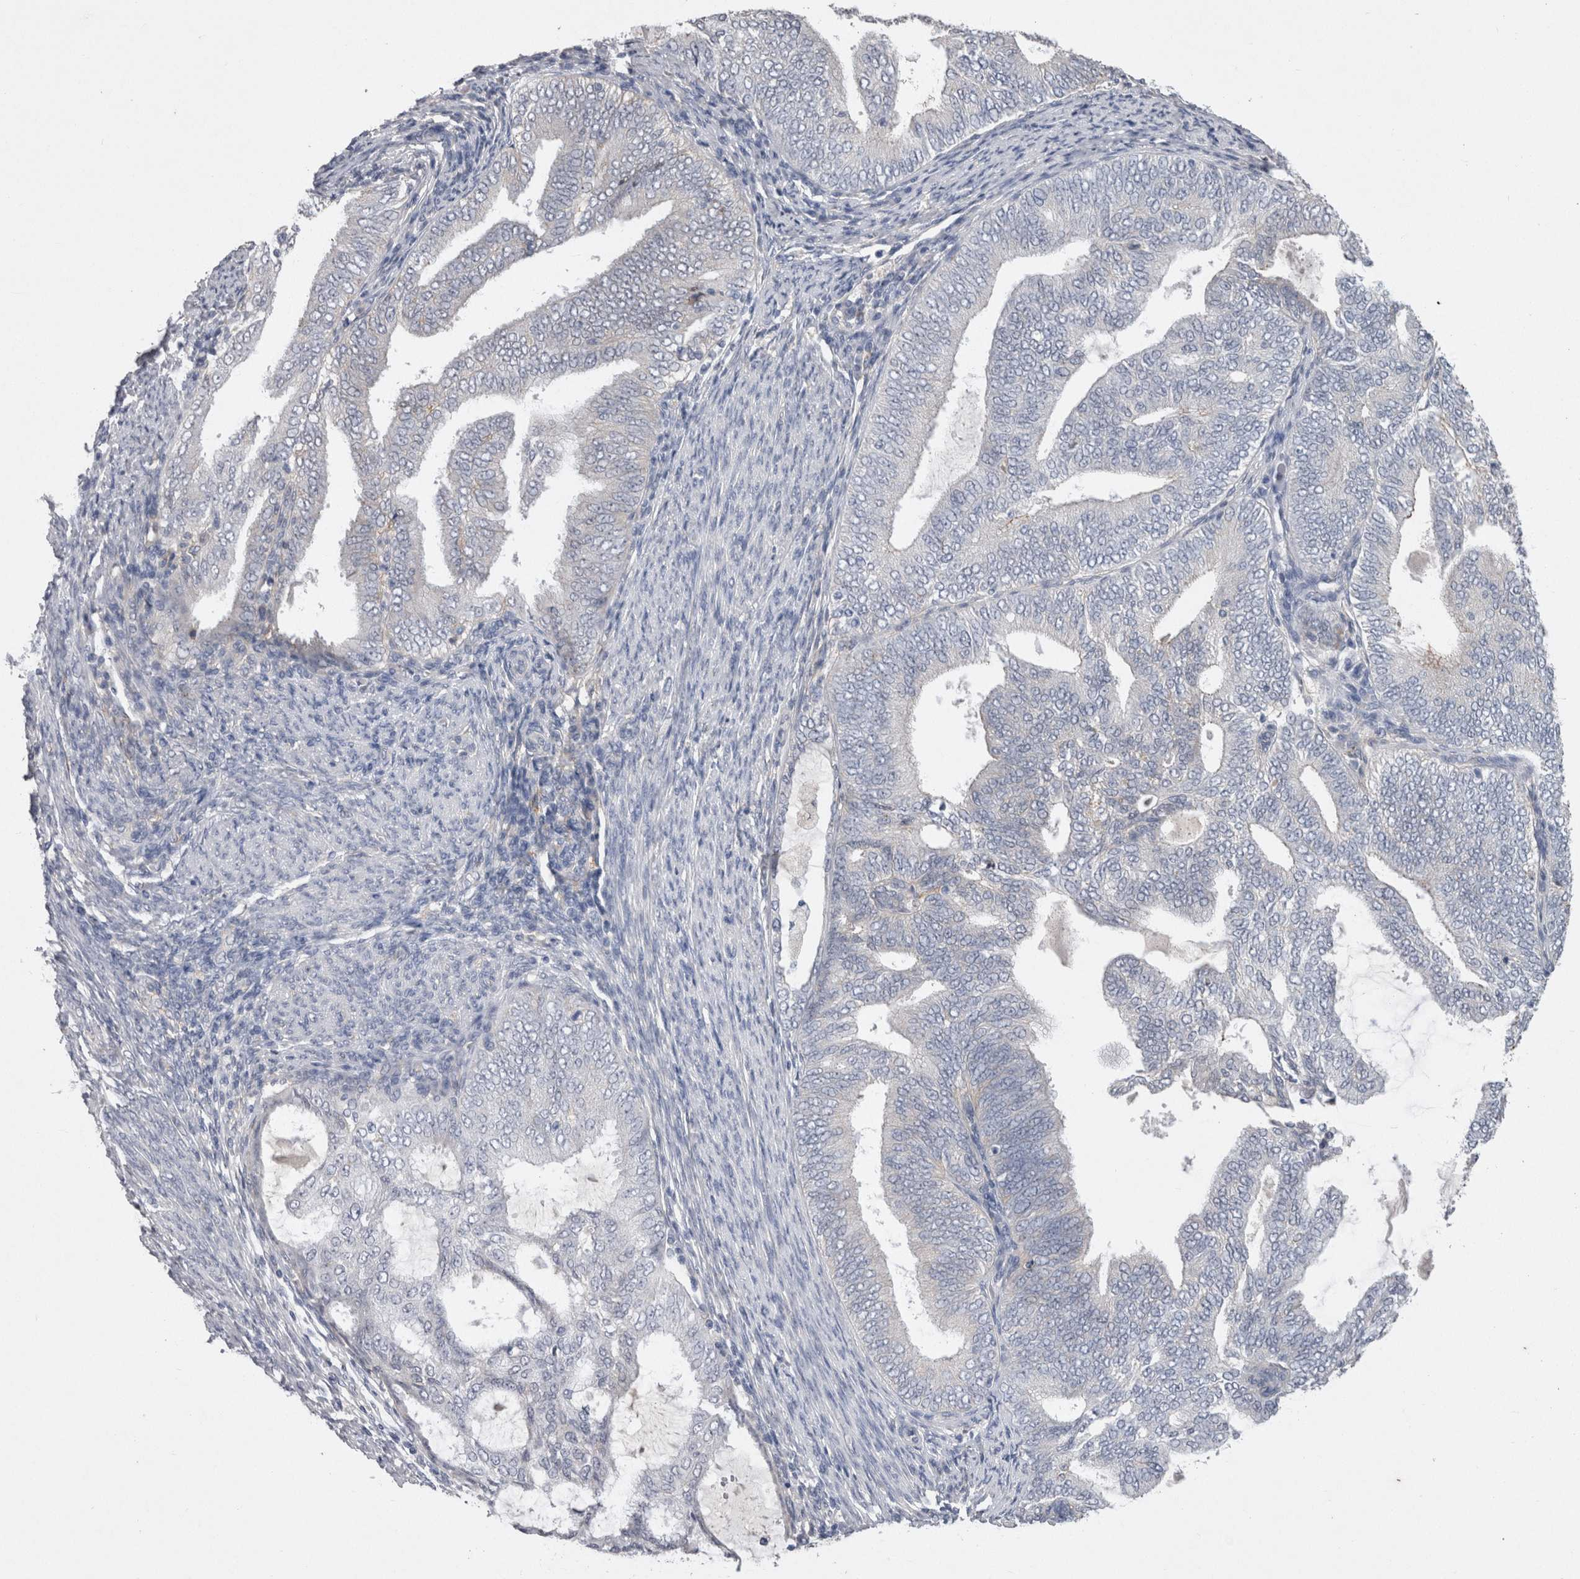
{"staining": {"intensity": "negative", "quantity": "none", "location": "none"}, "tissue": "endometrial cancer", "cell_type": "Tumor cells", "image_type": "cancer", "snomed": [{"axis": "morphology", "description": "Adenocarcinoma, NOS"}, {"axis": "topography", "description": "Endometrium"}], "caption": "Immunohistochemistry (IHC) photomicrograph of neoplastic tissue: human endometrial cancer (adenocarcinoma) stained with DAB (3,3'-diaminobenzidine) demonstrates no significant protein positivity in tumor cells.", "gene": "NECTIN2", "patient": {"sex": "female", "age": 58}}